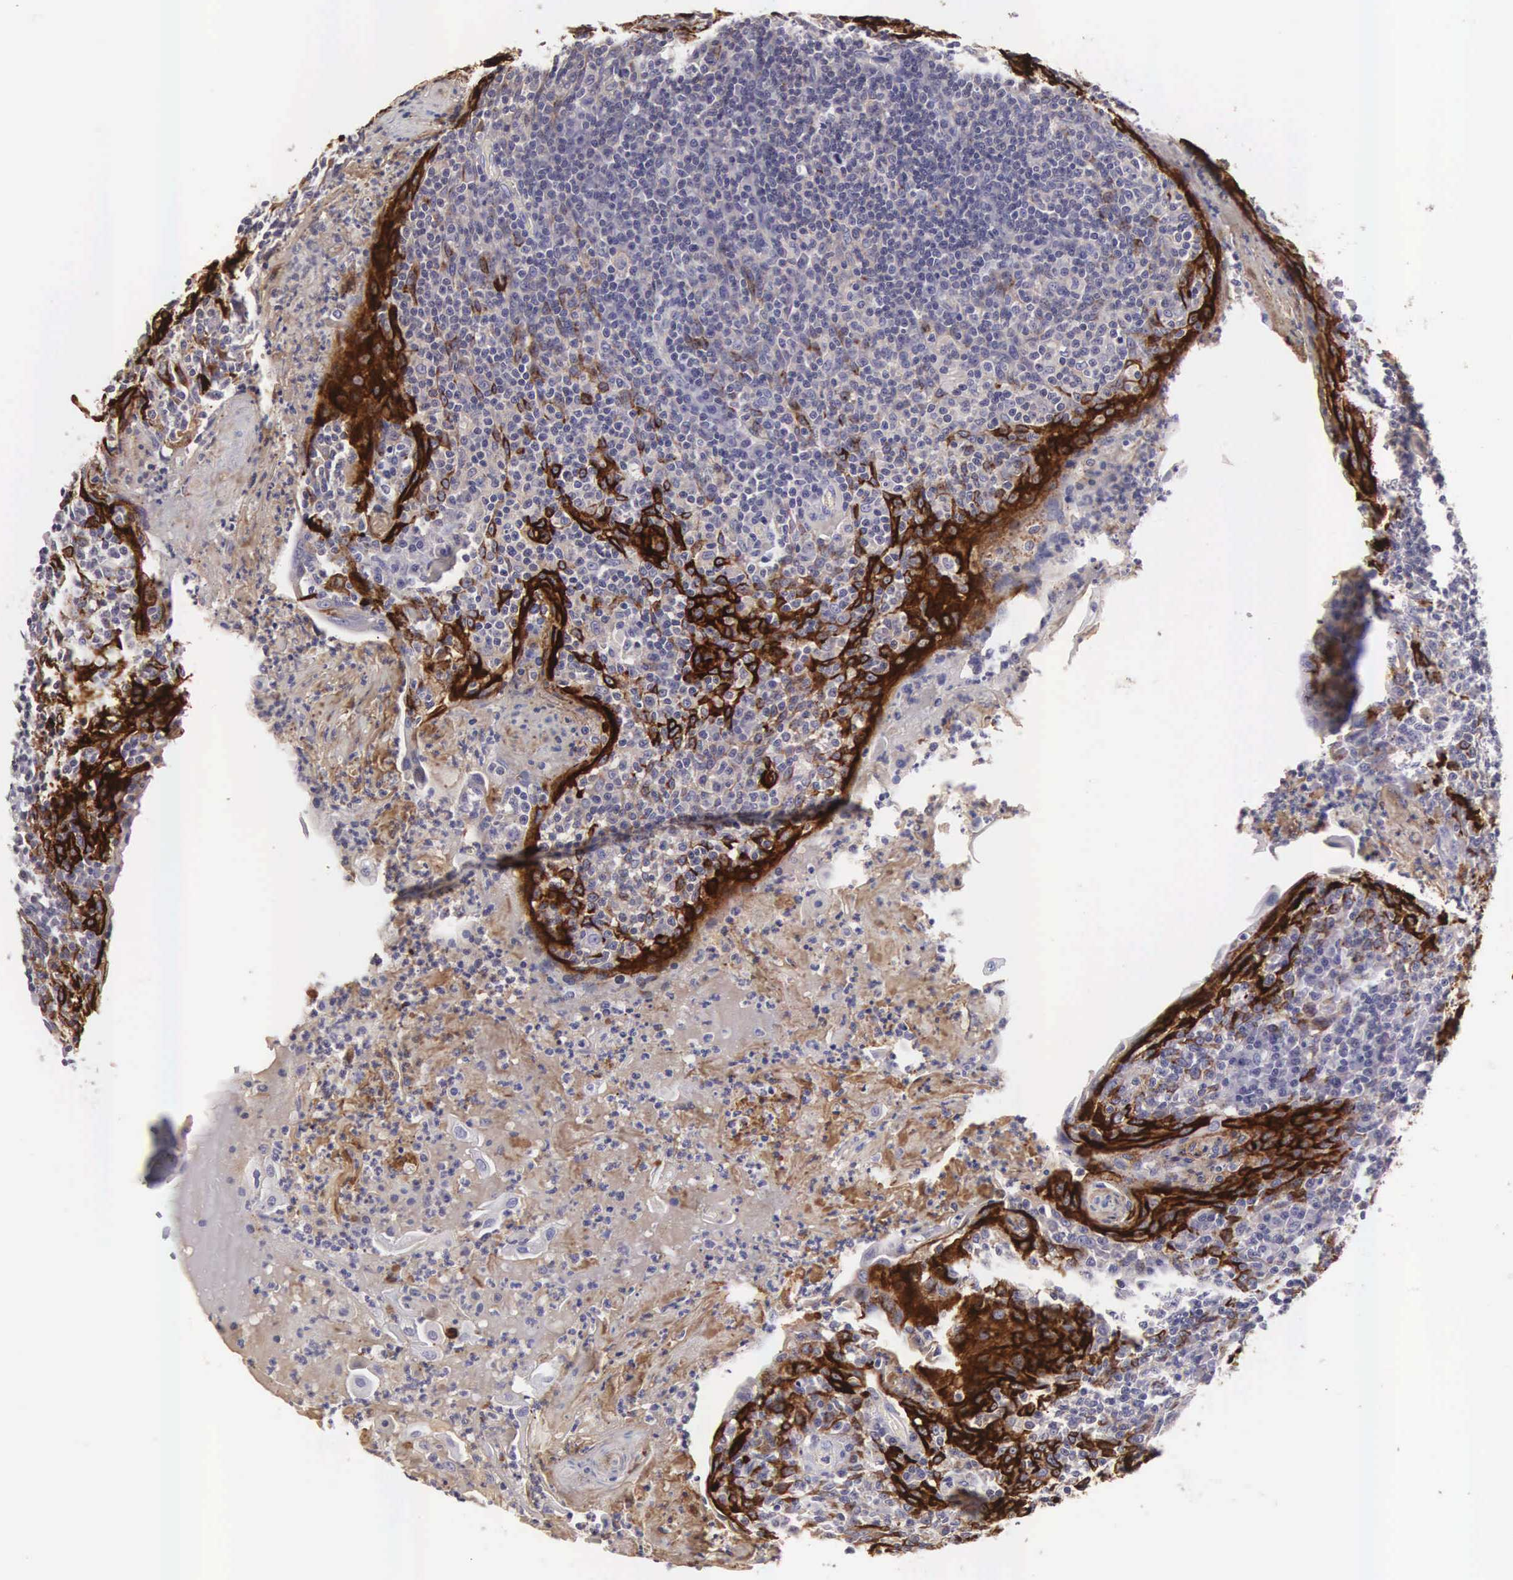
{"staining": {"intensity": "negative", "quantity": "none", "location": "none"}, "tissue": "tonsil", "cell_type": "Germinal center cells", "image_type": "normal", "snomed": [{"axis": "morphology", "description": "Normal tissue, NOS"}, {"axis": "topography", "description": "Tonsil"}], "caption": "IHC micrograph of benign tonsil stained for a protein (brown), which exhibits no staining in germinal center cells.", "gene": "CLU", "patient": {"sex": "male", "age": 6}}